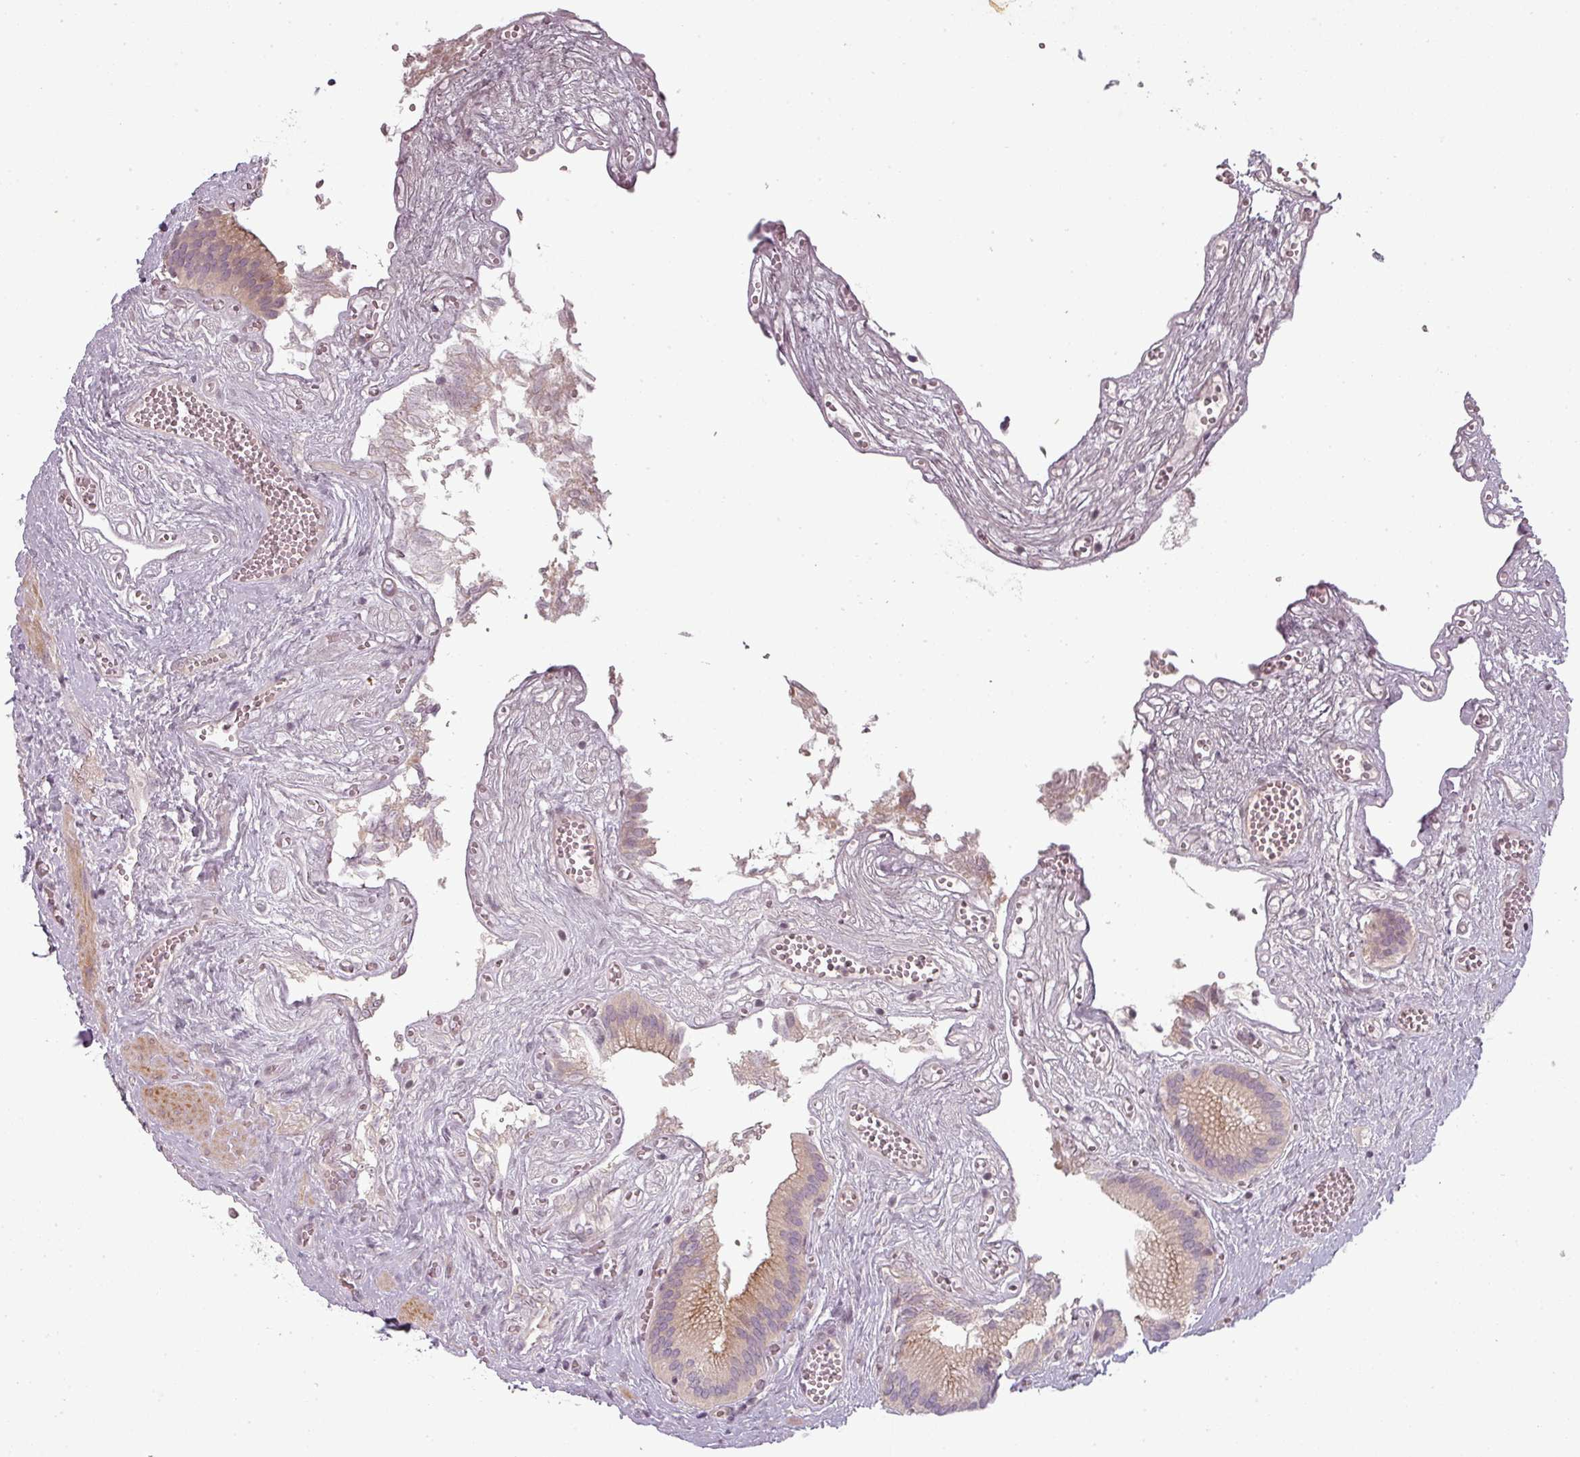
{"staining": {"intensity": "moderate", "quantity": "25%-75%", "location": "cytoplasmic/membranous"}, "tissue": "gallbladder", "cell_type": "Glandular cells", "image_type": "normal", "snomed": [{"axis": "morphology", "description": "Normal tissue, NOS"}, {"axis": "topography", "description": "Gallbladder"}, {"axis": "topography", "description": "Peripheral nerve tissue"}], "caption": "Human gallbladder stained with a protein marker reveals moderate staining in glandular cells.", "gene": "SLC16A9", "patient": {"sex": "male", "age": 17}}